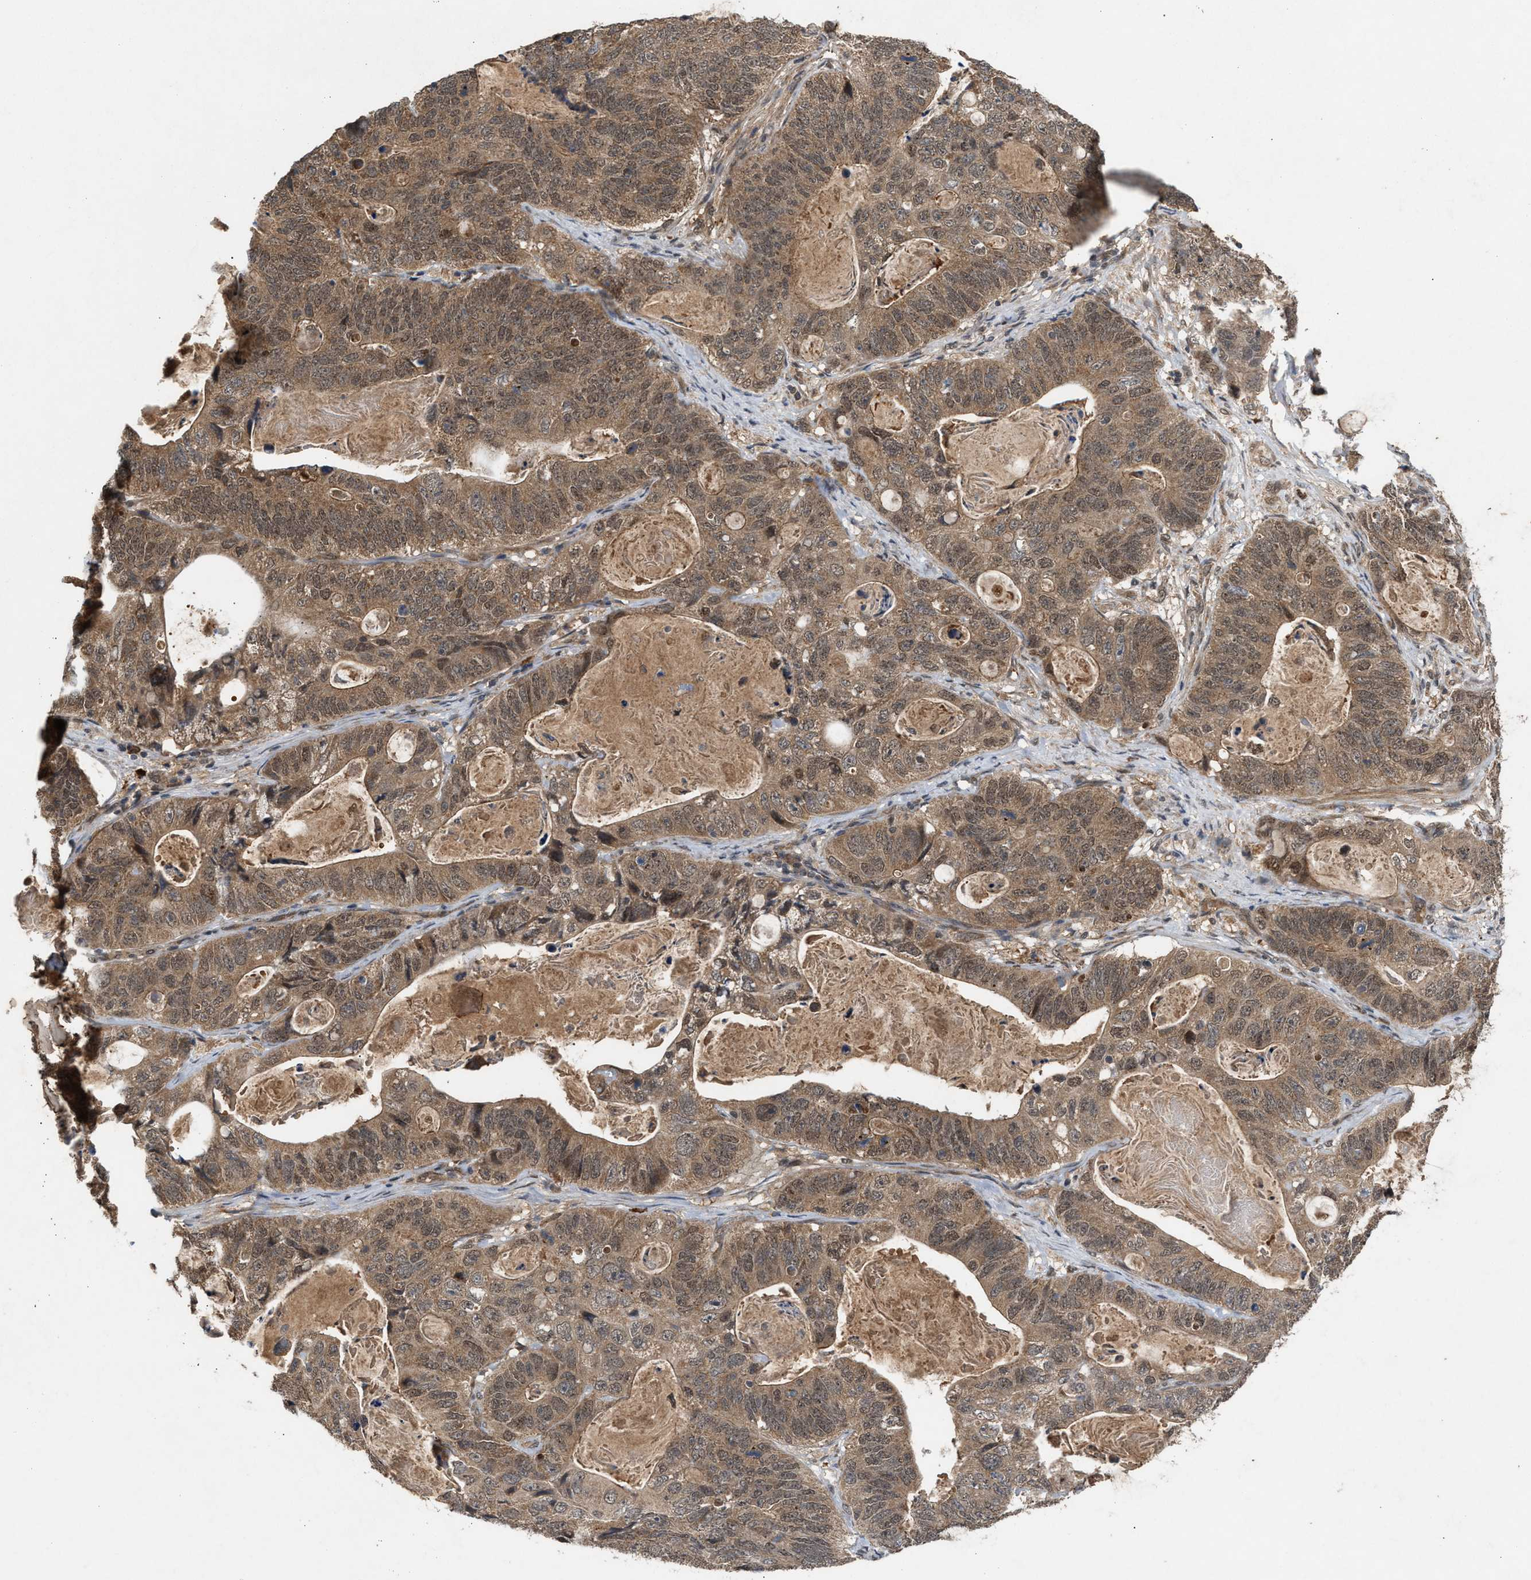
{"staining": {"intensity": "weak", "quantity": ">75%", "location": "cytoplasmic/membranous,nuclear"}, "tissue": "stomach cancer", "cell_type": "Tumor cells", "image_type": "cancer", "snomed": [{"axis": "morphology", "description": "Normal tissue, NOS"}, {"axis": "morphology", "description": "Adenocarcinoma, NOS"}, {"axis": "topography", "description": "Stomach"}], "caption": "An image of stomach cancer (adenocarcinoma) stained for a protein shows weak cytoplasmic/membranous and nuclear brown staining in tumor cells.", "gene": "RUSC2", "patient": {"sex": "female", "age": 89}}